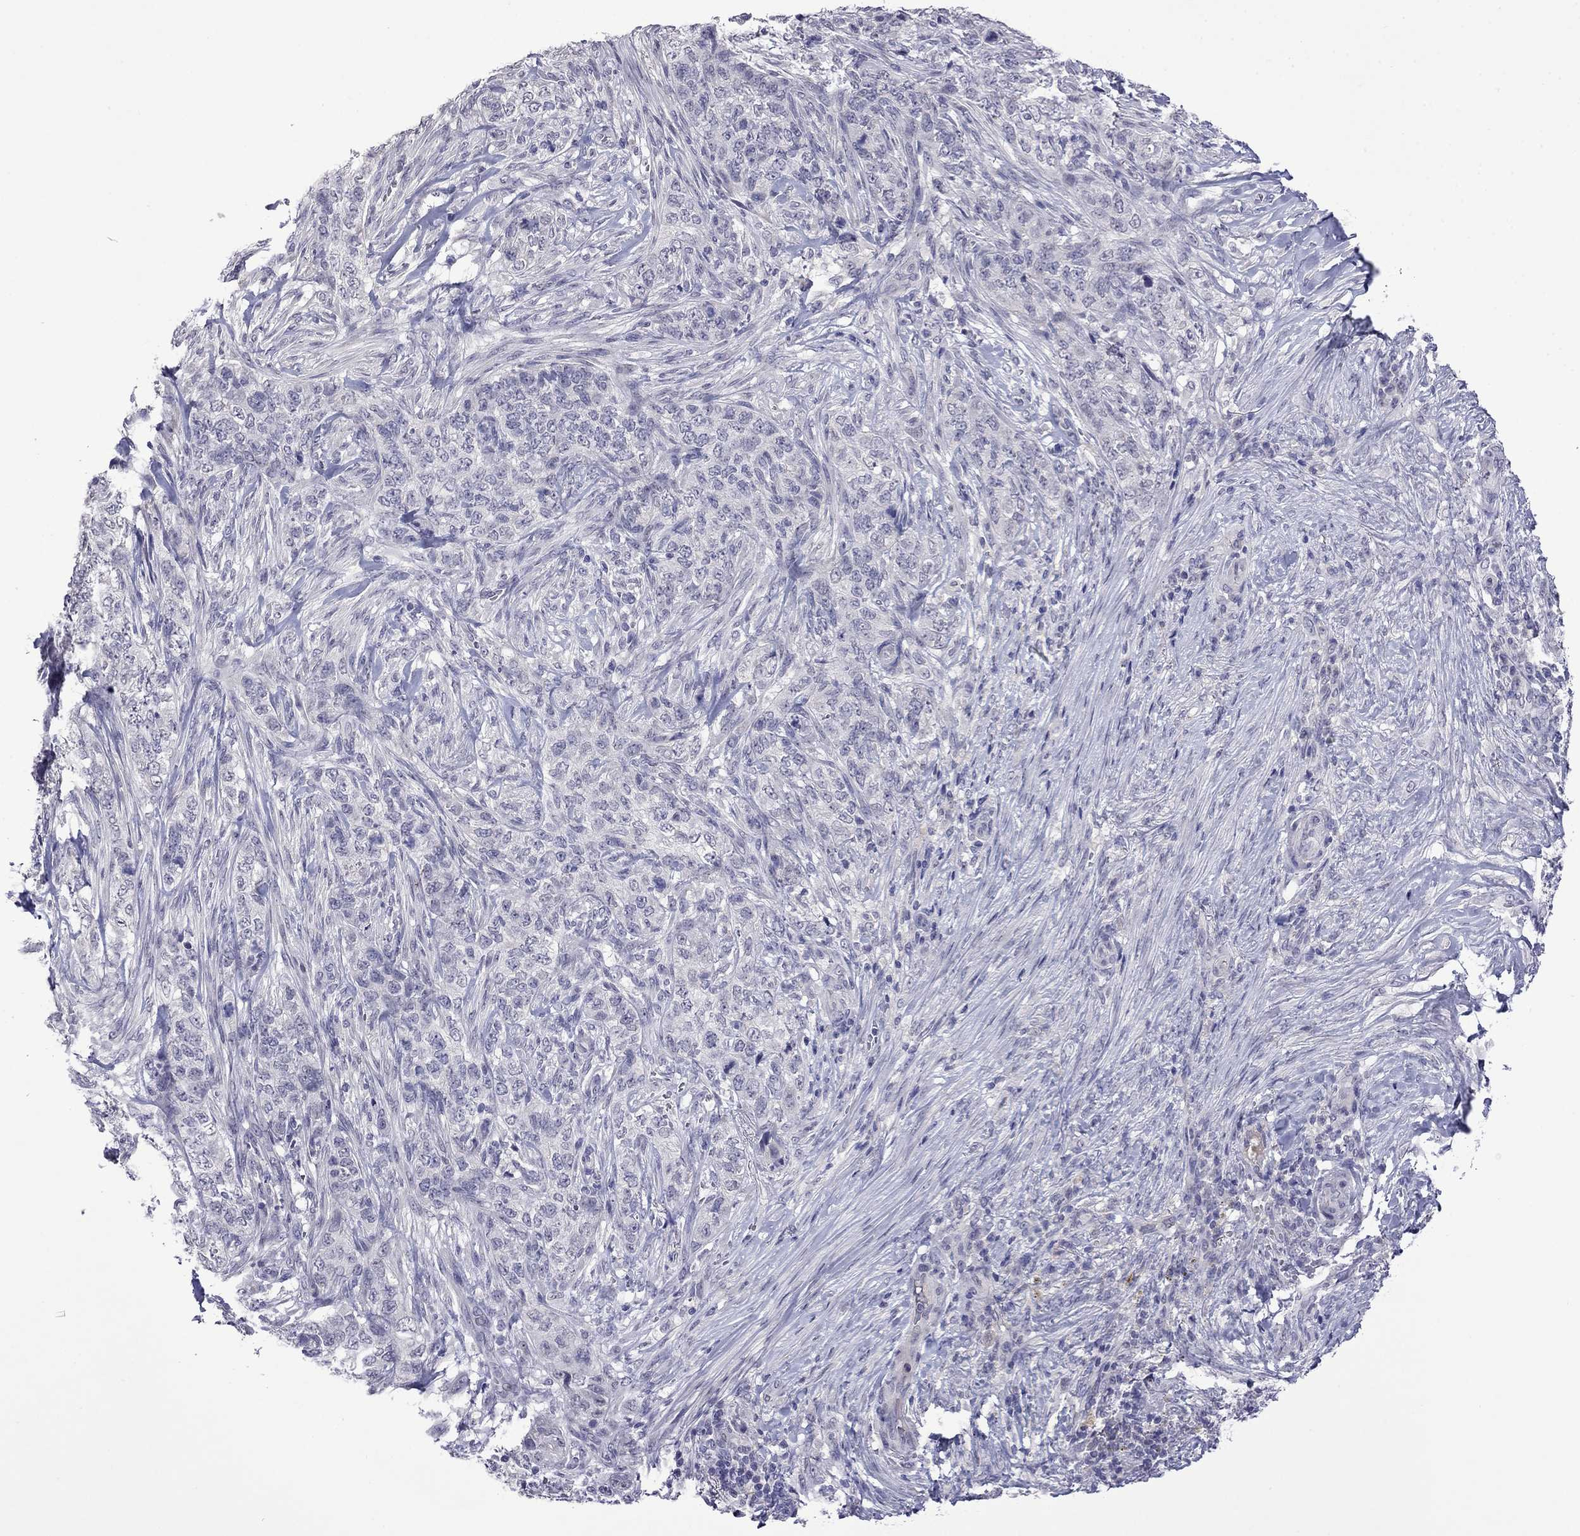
{"staining": {"intensity": "negative", "quantity": "none", "location": "none"}, "tissue": "skin cancer", "cell_type": "Tumor cells", "image_type": "cancer", "snomed": [{"axis": "morphology", "description": "Basal cell carcinoma"}, {"axis": "topography", "description": "Skin"}], "caption": "Tumor cells are negative for brown protein staining in skin cancer. (Brightfield microscopy of DAB (3,3'-diaminobenzidine) IHC at high magnification).", "gene": "STAR", "patient": {"sex": "female", "age": 69}}